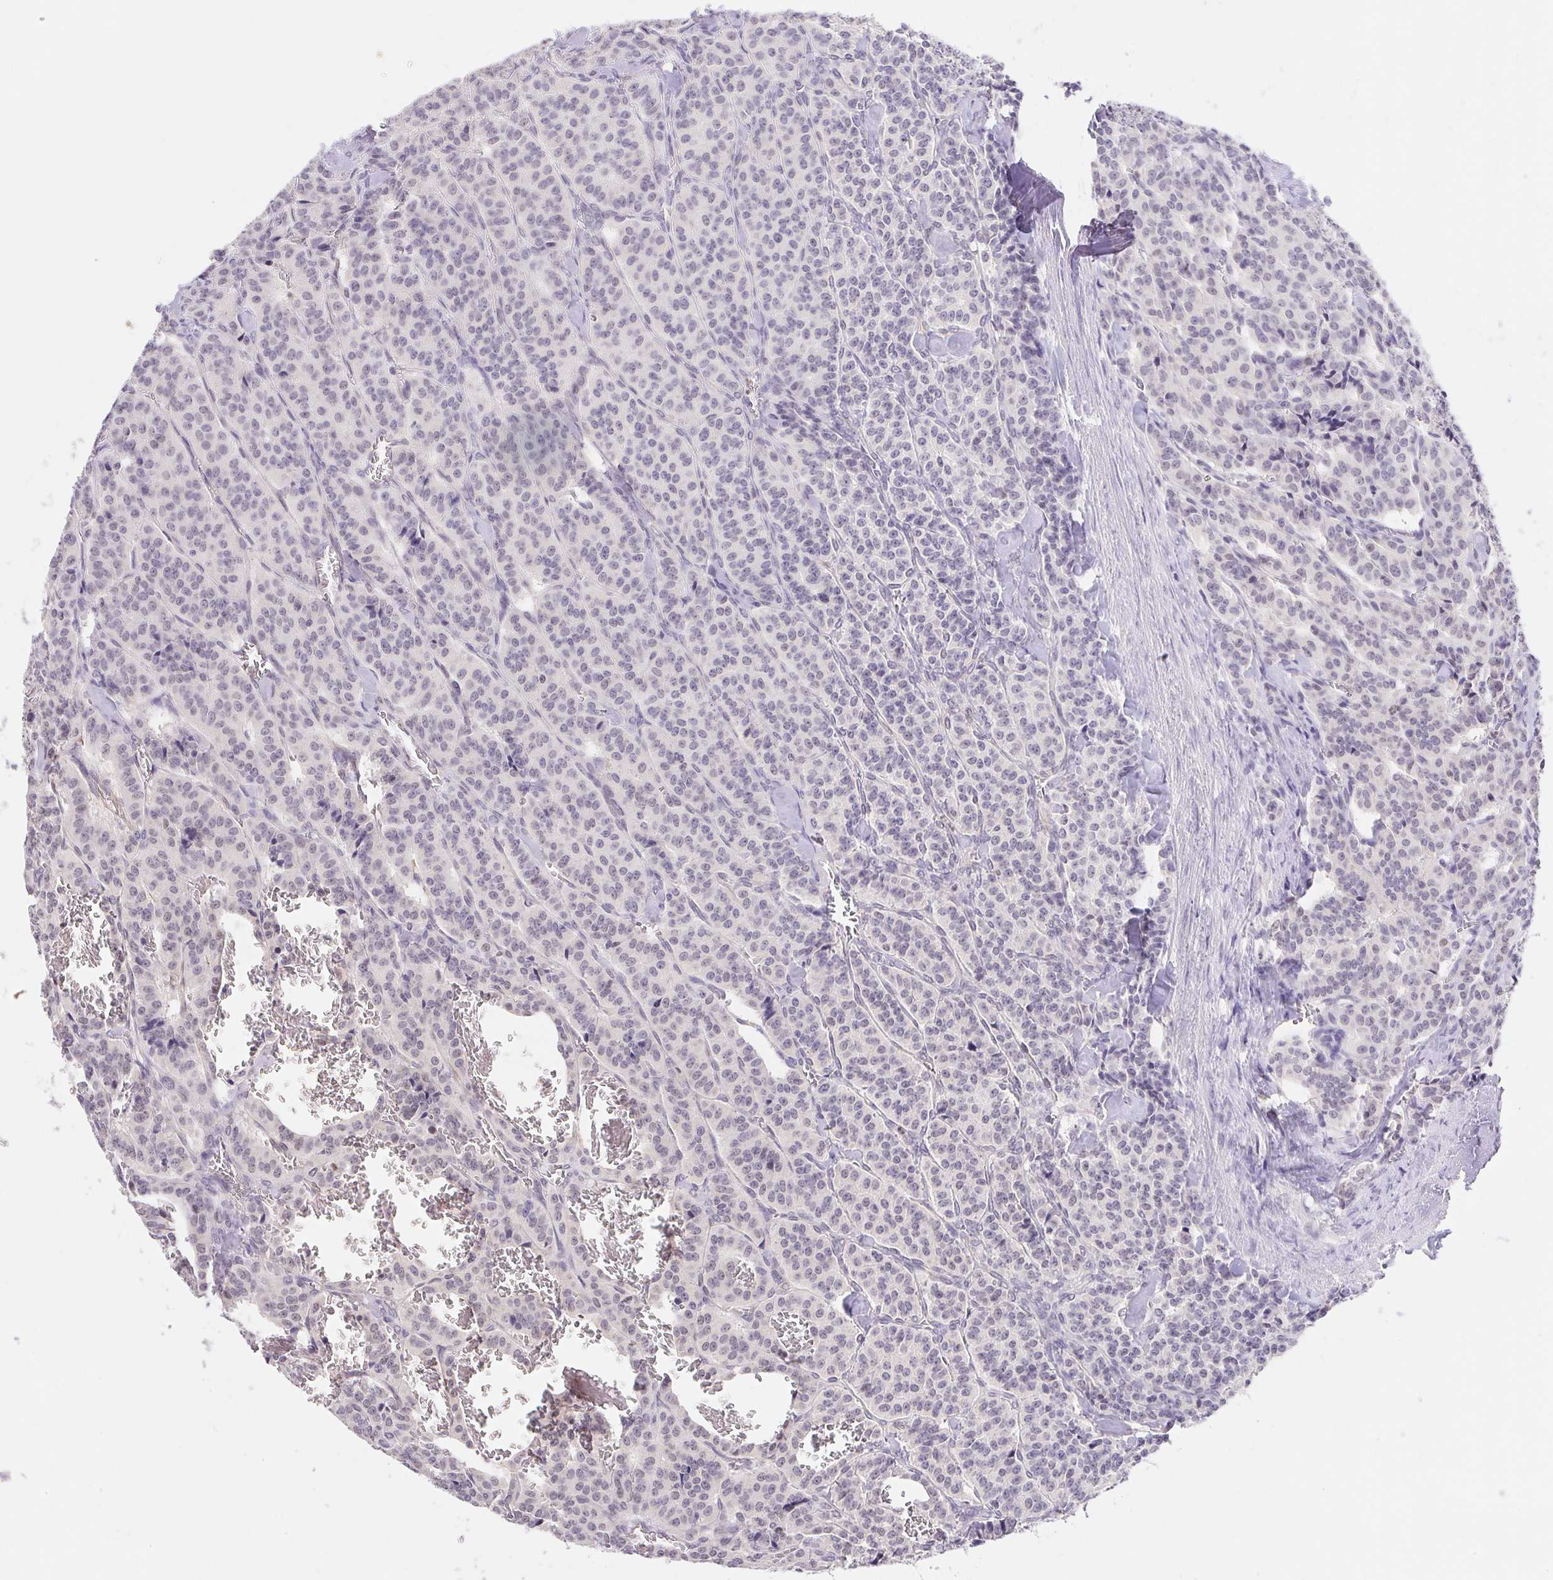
{"staining": {"intensity": "negative", "quantity": "none", "location": "none"}, "tissue": "carcinoid", "cell_type": "Tumor cells", "image_type": "cancer", "snomed": [{"axis": "morphology", "description": "Normal tissue, NOS"}, {"axis": "morphology", "description": "Carcinoid, malignant, NOS"}, {"axis": "topography", "description": "Lung"}], "caption": "Tumor cells are negative for protein expression in human carcinoid.", "gene": "L3MBTL4", "patient": {"sex": "female", "age": 46}}